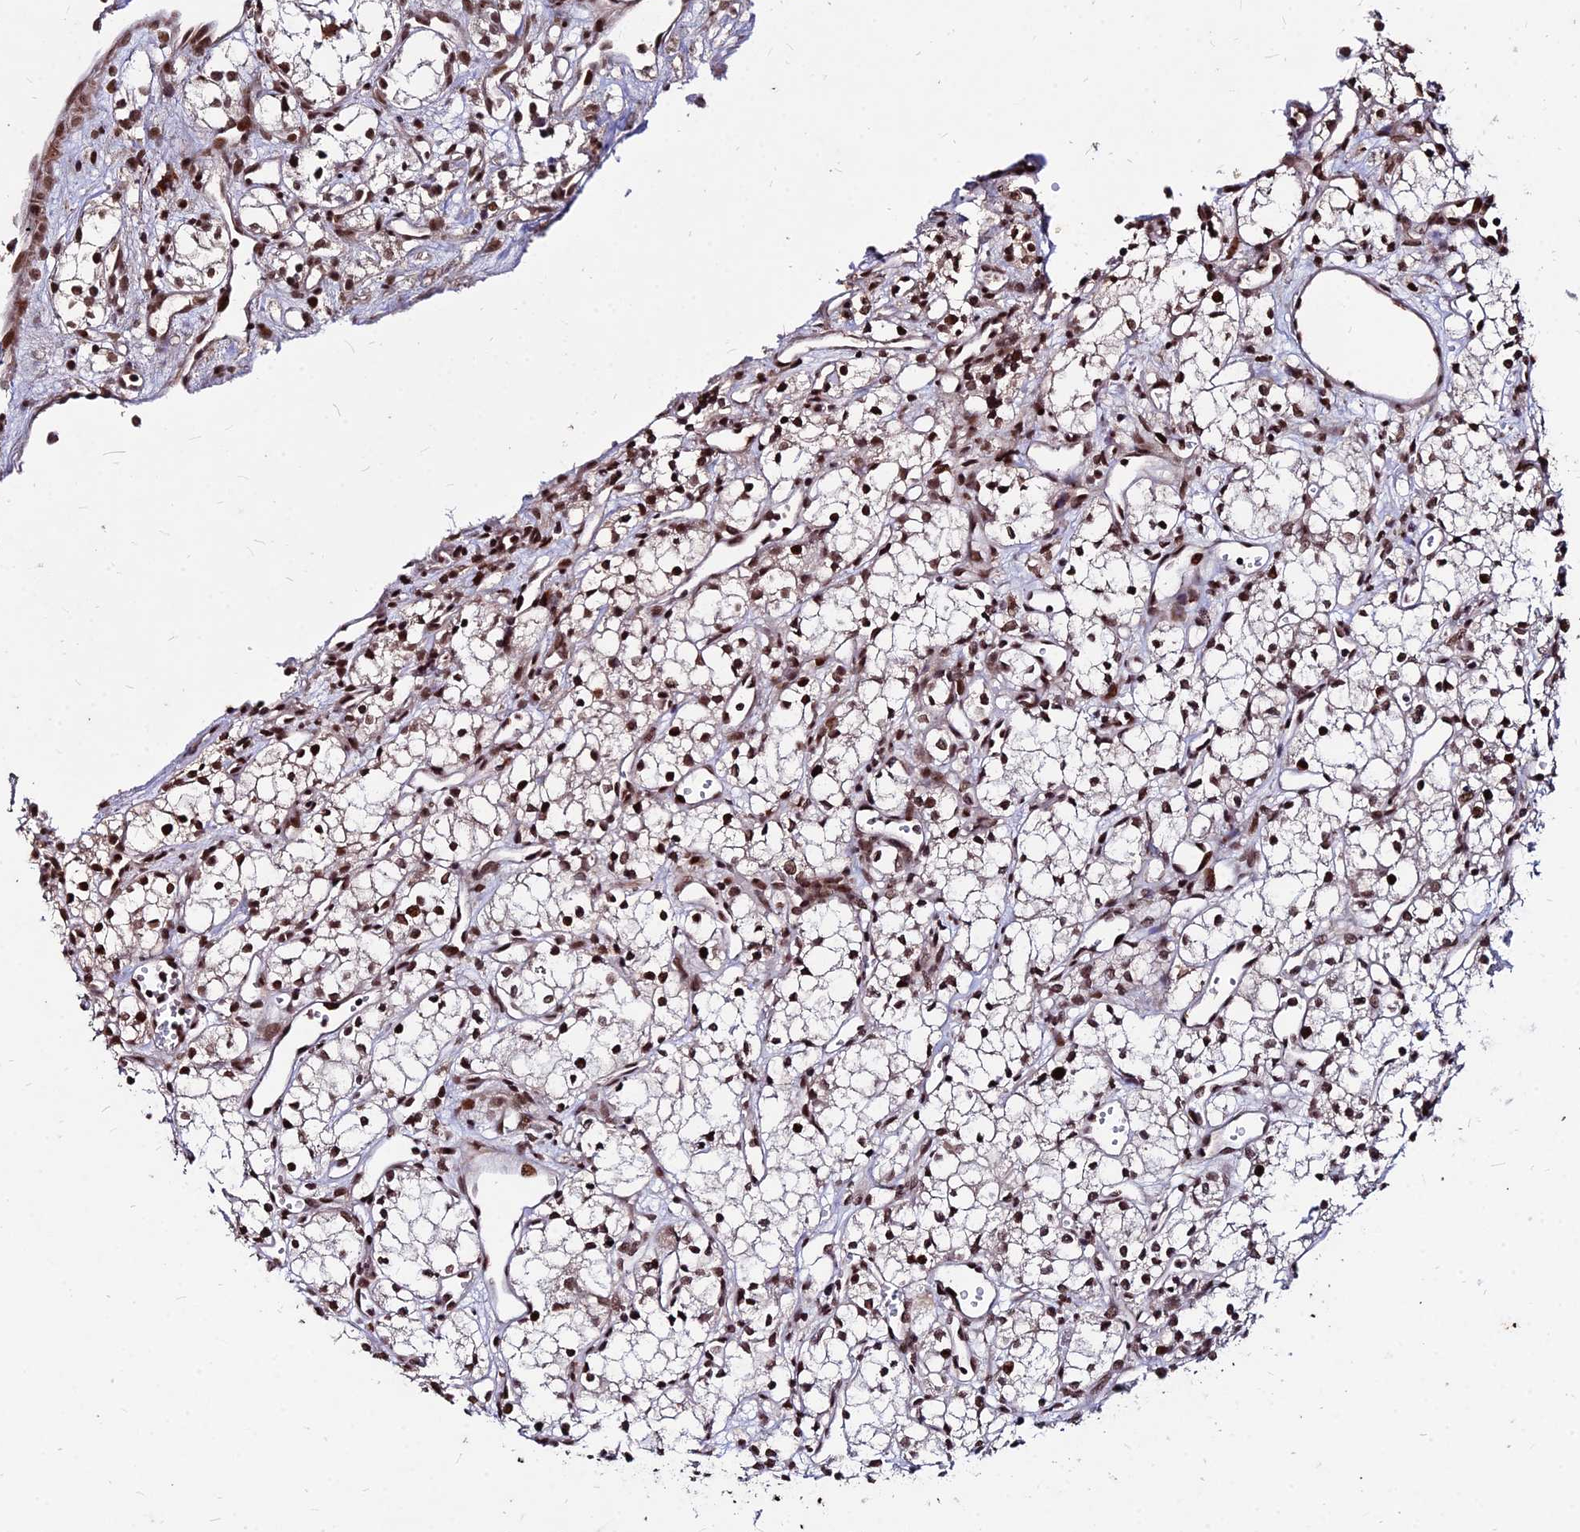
{"staining": {"intensity": "moderate", "quantity": ">75%", "location": "nuclear"}, "tissue": "renal cancer", "cell_type": "Tumor cells", "image_type": "cancer", "snomed": [{"axis": "morphology", "description": "Adenocarcinoma, NOS"}, {"axis": "topography", "description": "Kidney"}], "caption": "There is medium levels of moderate nuclear expression in tumor cells of renal adenocarcinoma, as demonstrated by immunohistochemical staining (brown color).", "gene": "ZBED4", "patient": {"sex": "male", "age": 59}}